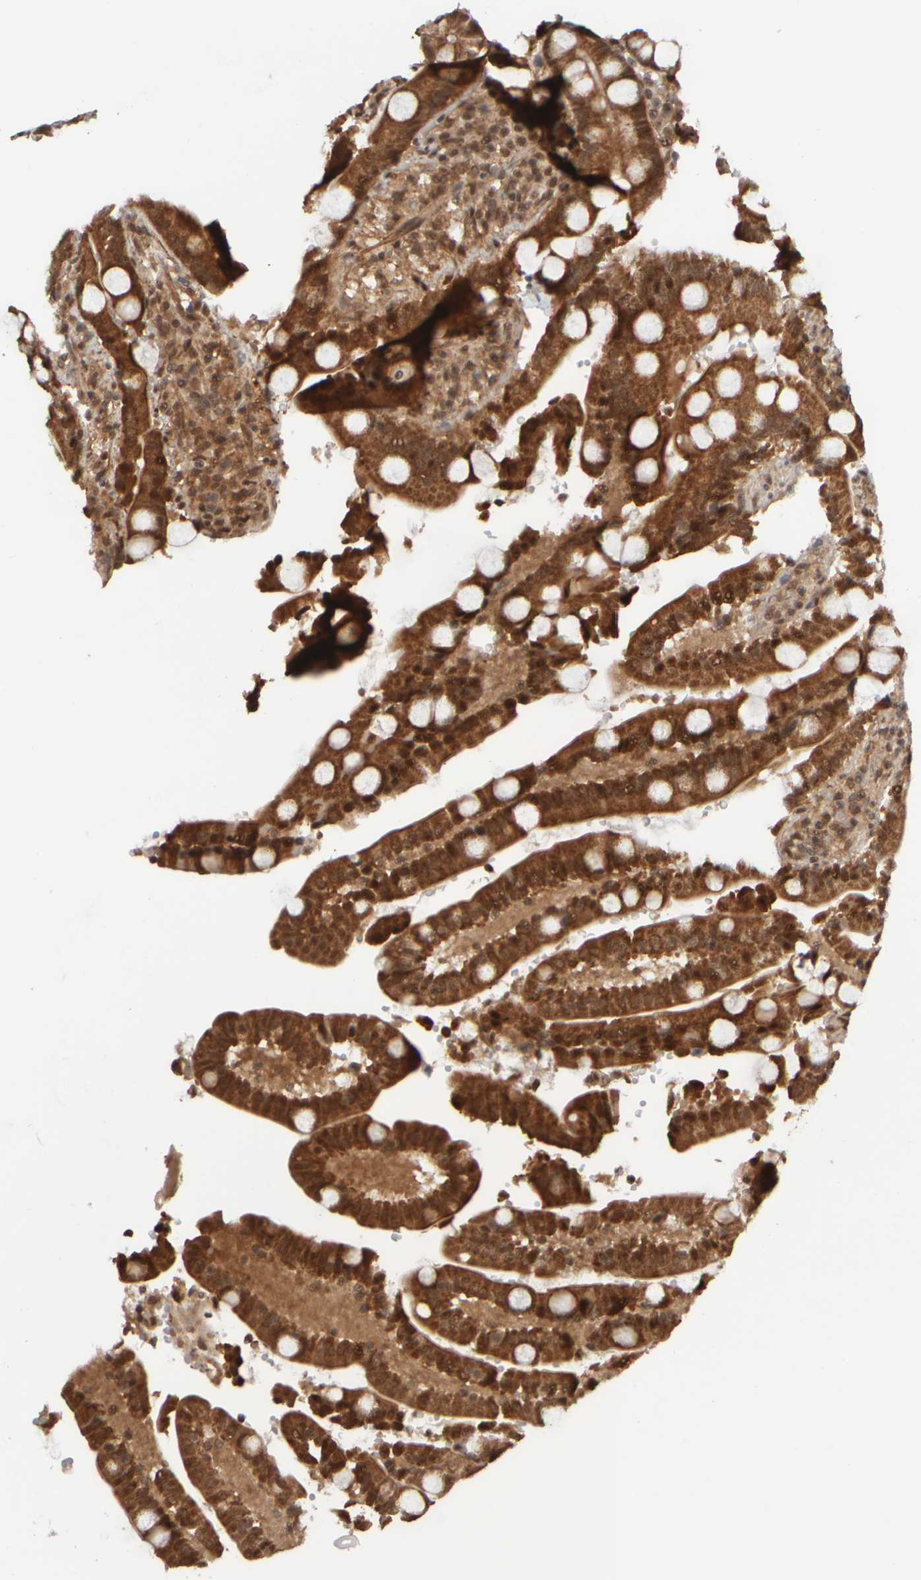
{"staining": {"intensity": "strong", "quantity": ">75%", "location": "cytoplasmic/membranous,nuclear"}, "tissue": "duodenum", "cell_type": "Glandular cells", "image_type": "normal", "snomed": [{"axis": "morphology", "description": "Normal tissue, NOS"}, {"axis": "topography", "description": "Small intestine, NOS"}], "caption": "Duodenum stained with IHC displays strong cytoplasmic/membranous,nuclear staining in approximately >75% of glandular cells. The protein is shown in brown color, while the nuclei are stained blue.", "gene": "SYNRG", "patient": {"sex": "female", "age": 71}}